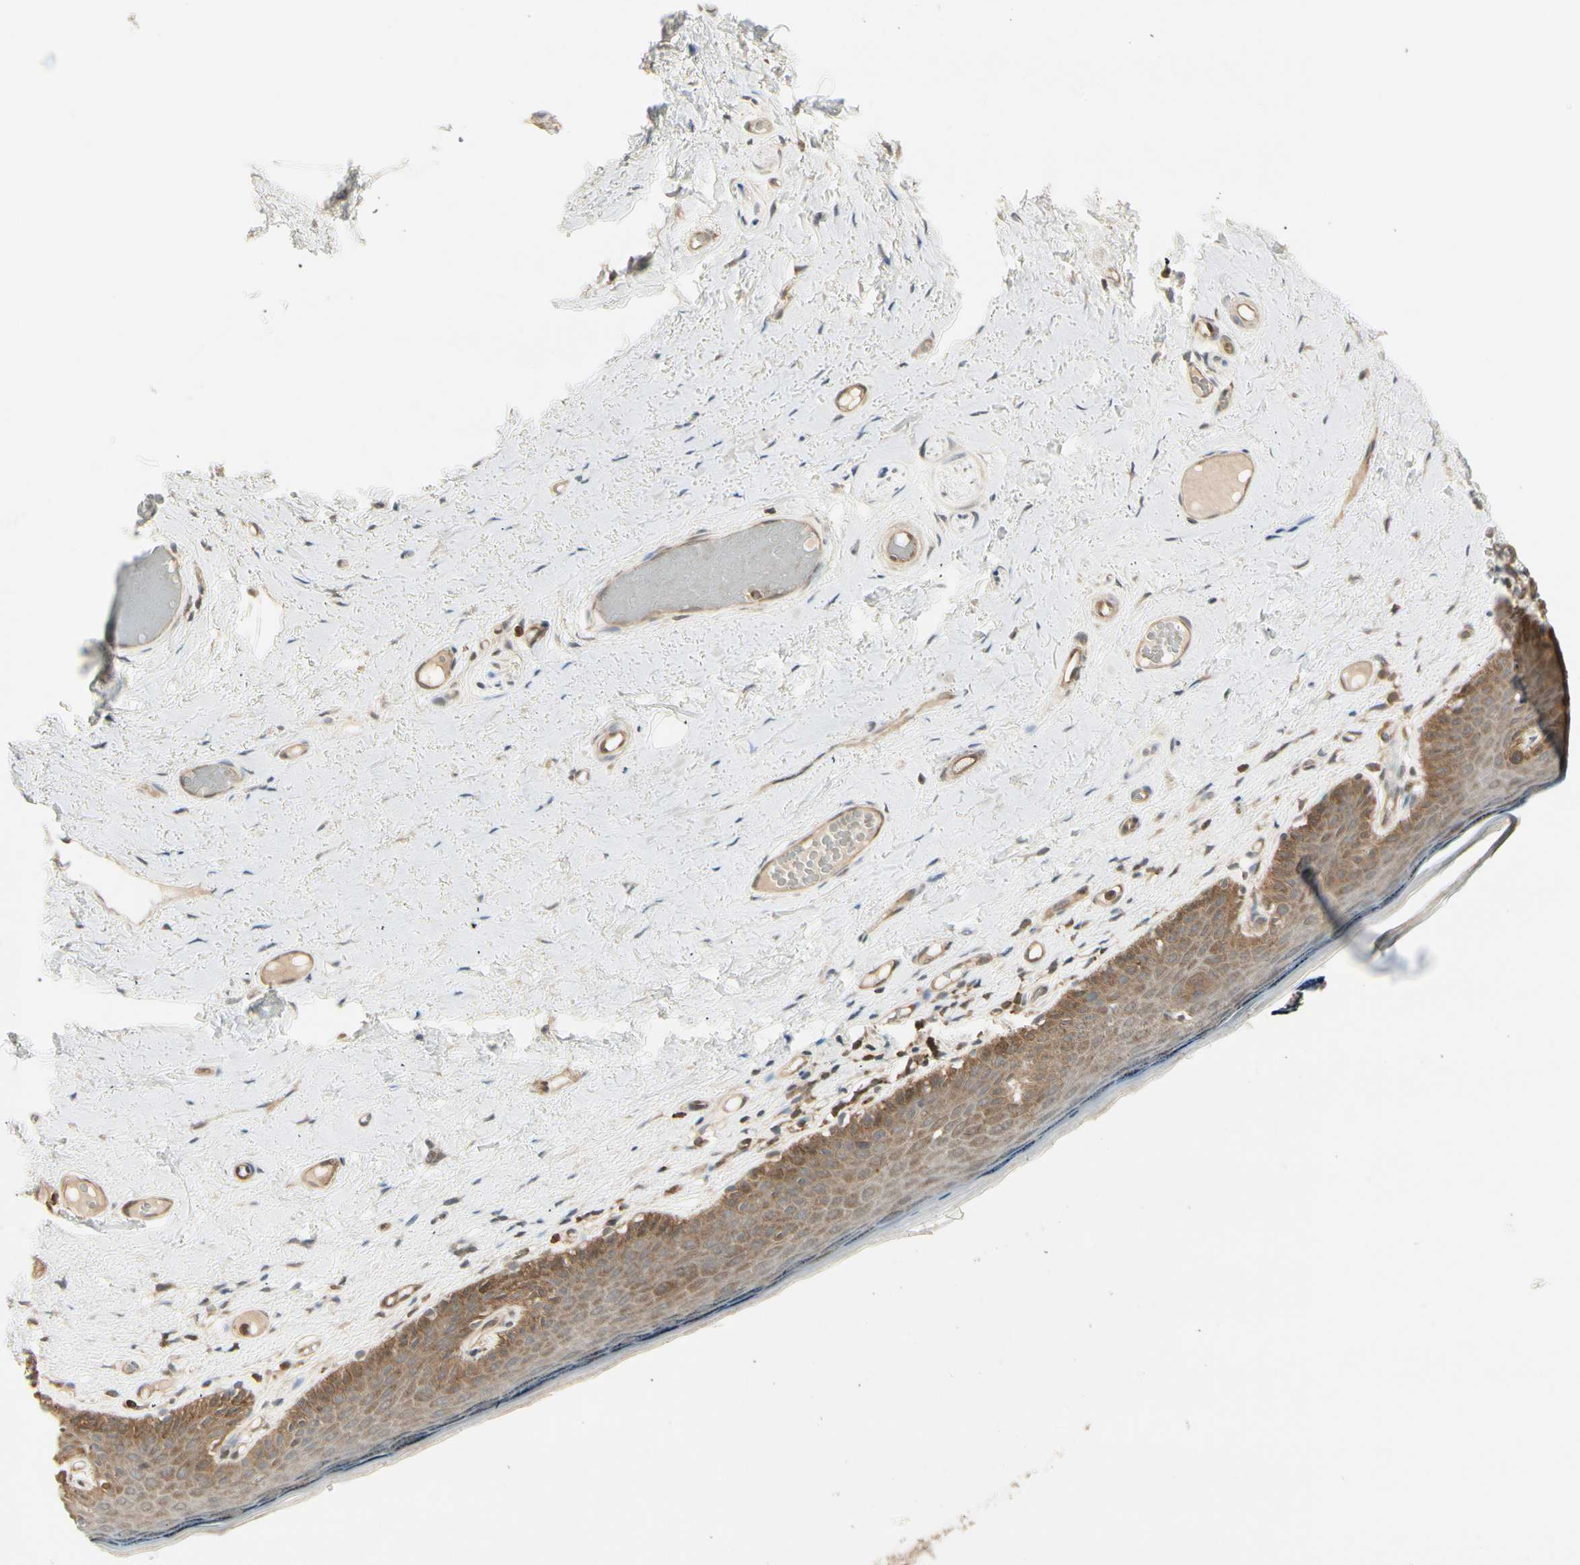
{"staining": {"intensity": "moderate", "quantity": ">75%", "location": "cytoplasmic/membranous"}, "tissue": "skin", "cell_type": "Epidermal cells", "image_type": "normal", "snomed": [{"axis": "morphology", "description": "Normal tissue, NOS"}, {"axis": "topography", "description": "Vulva"}], "caption": "Unremarkable skin exhibits moderate cytoplasmic/membranous expression in approximately >75% of epidermal cells.", "gene": "OXSR1", "patient": {"sex": "female", "age": 54}}